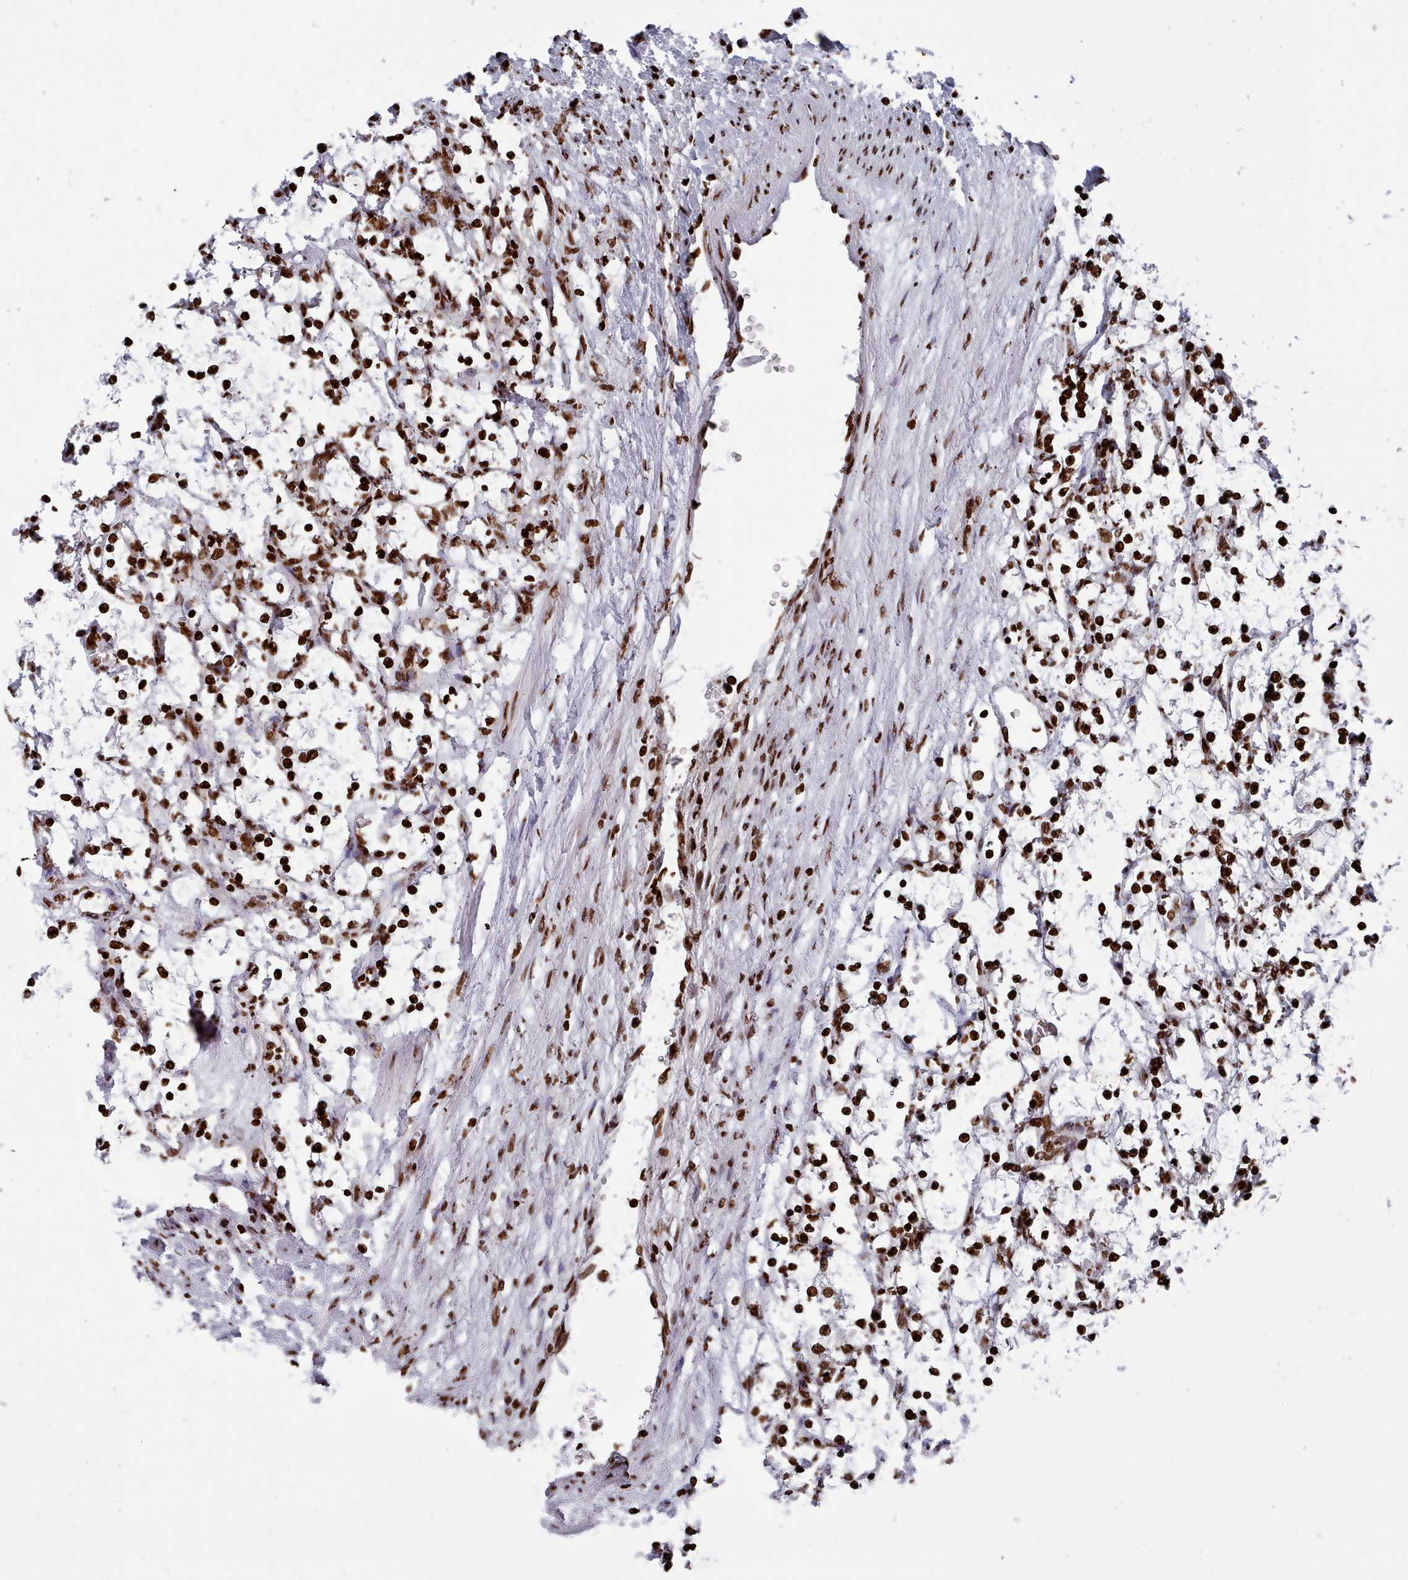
{"staining": {"intensity": "strong", "quantity": ">75%", "location": "nuclear"}, "tissue": "renal cancer", "cell_type": "Tumor cells", "image_type": "cancer", "snomed": [{"axis": "morphology", "description": "Adenocarcinoma, NOS"}, {"axis": "topography", "description": "Kidney"}], "caption": "This micrograph reveals IHC staining of renal cancer (adenocarcinoma), with high strong nuclear staining in about >75% of tumor cells.", "gene": "PCDHB12", "patient": {"sex": "female", "age": 69}}